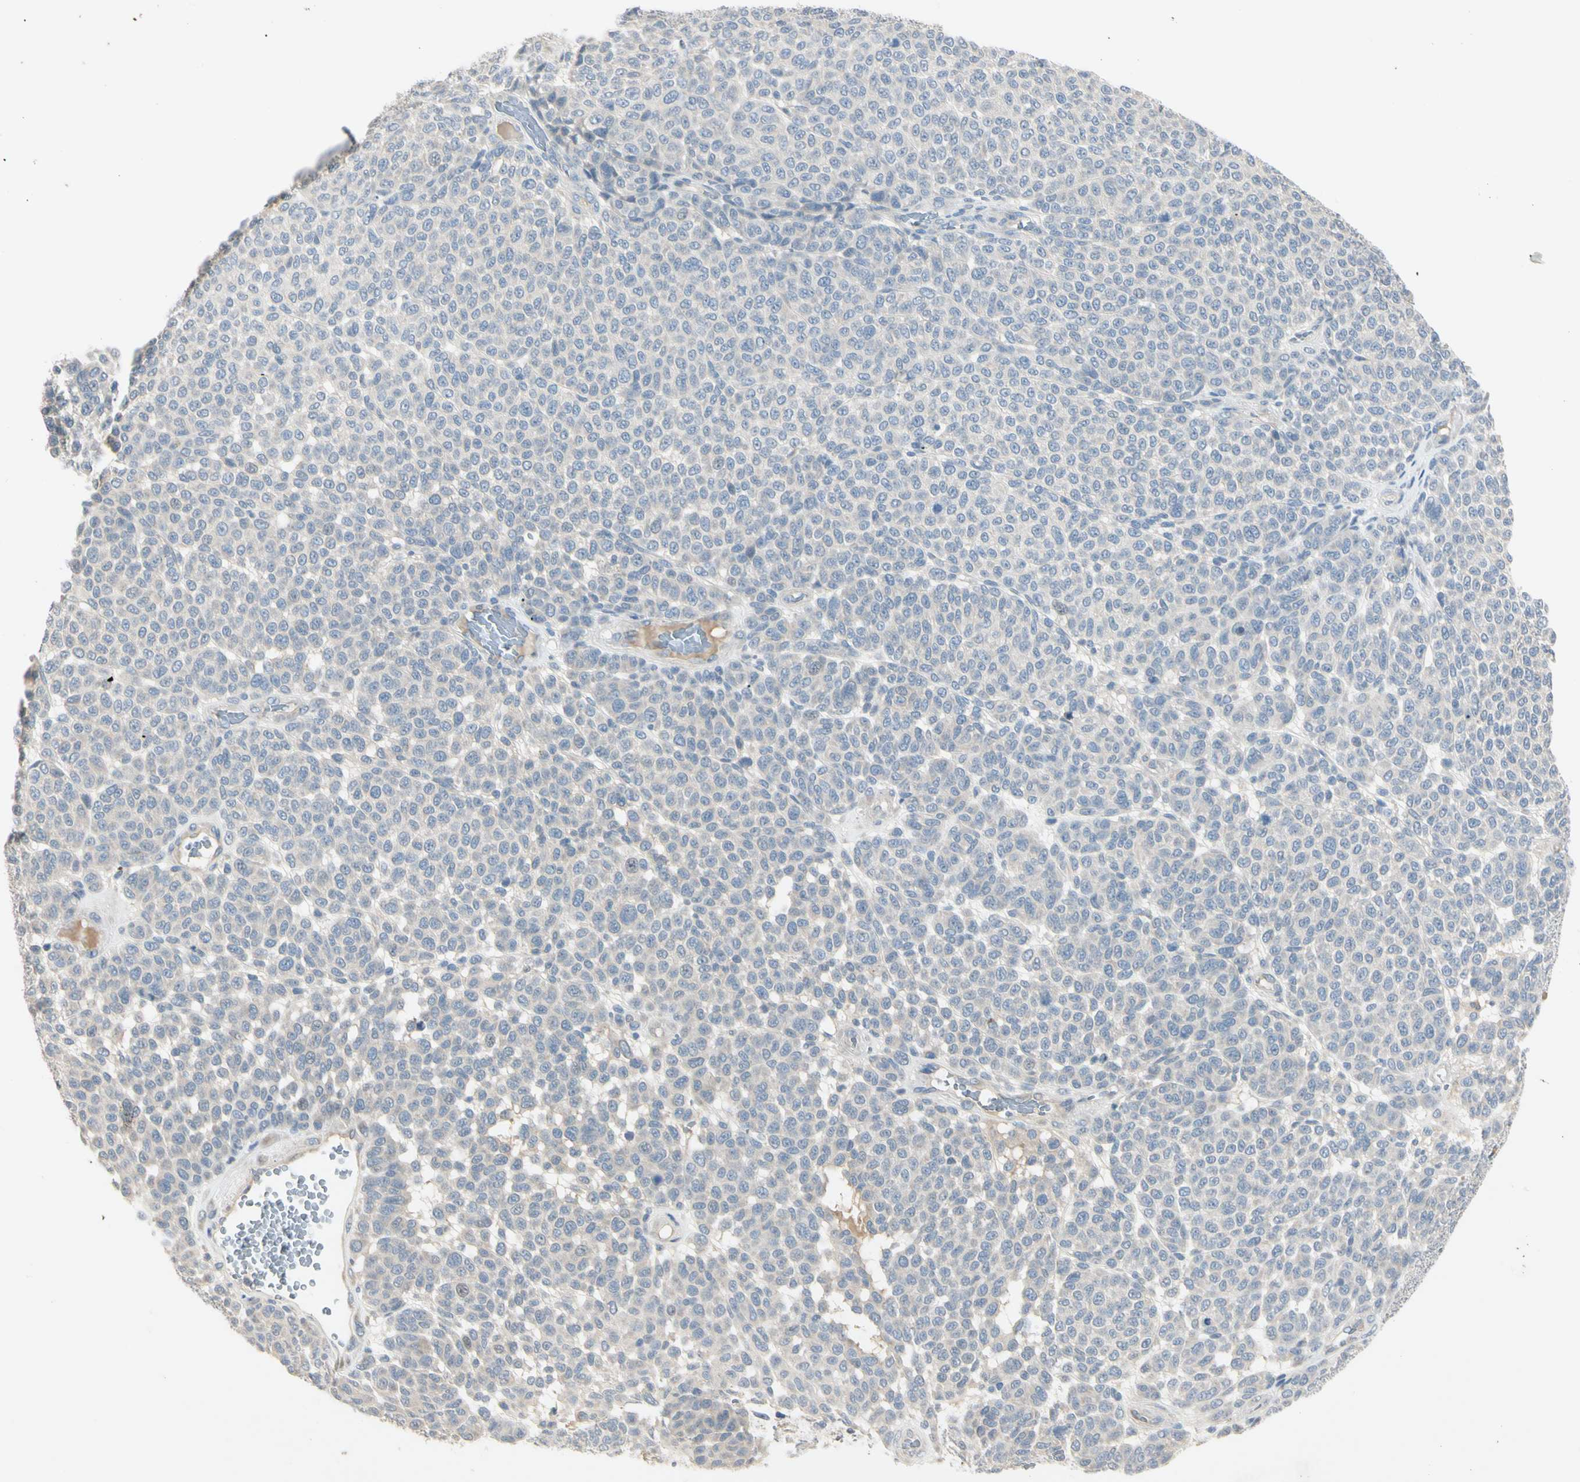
{"staining": {"intensity": "negative", "quantity": "none", "location": "none"}, "tissue": "melanoma", "cell_type": "Tumor cells", "image_type": "cancer", "snomed": [{"axis": "morphology", "description": "Malignant melanoma, NOS"}, {"axis": "topography", "description": "Skin"}], "caption": "The image shows no significant expression in tumor cells of melanoma.", "gene": "PRSS21", "patient": {"sex": "male", "age": 59}}